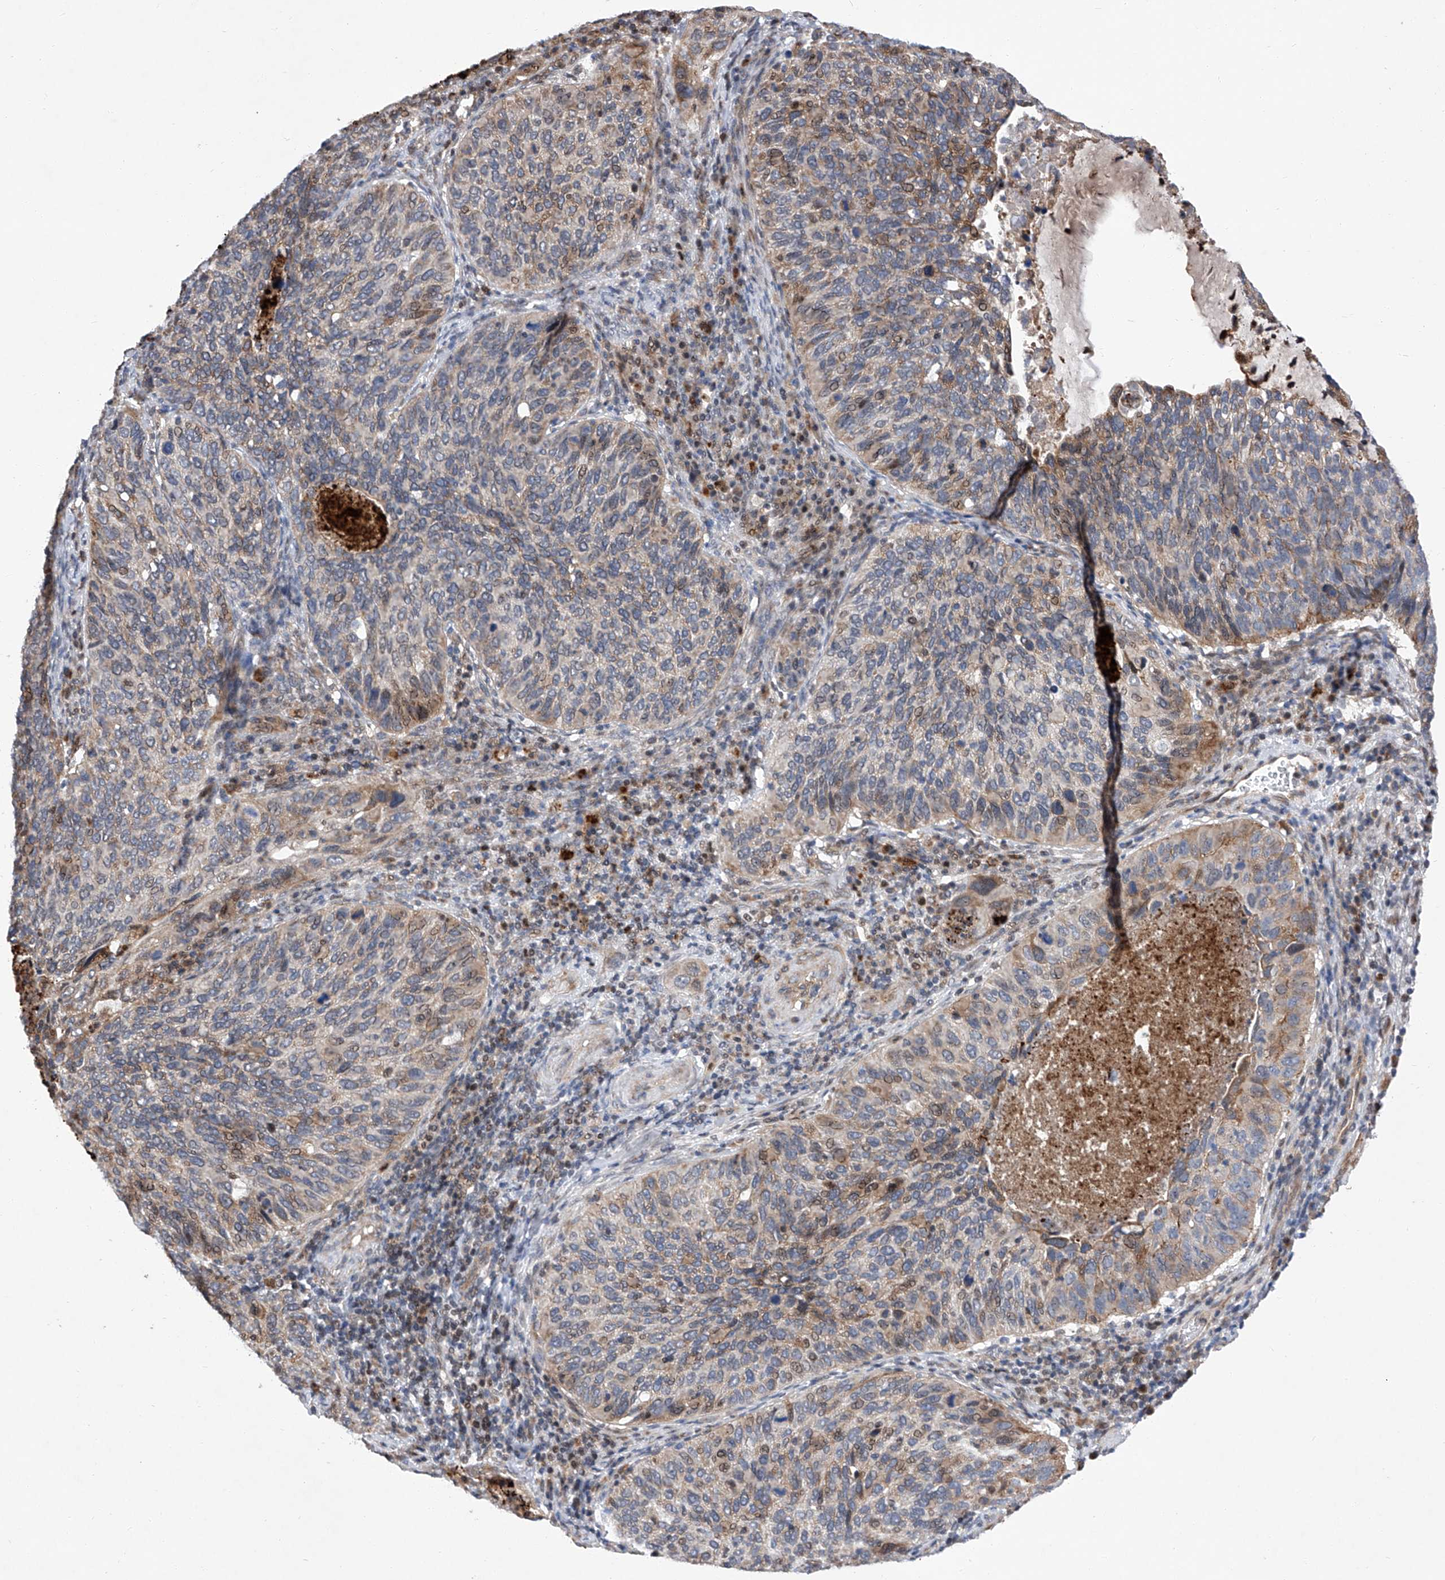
{"staining": {"intensity": "moderate", "quantity": "<25%", "location": "cytoplasmic/membranous"}, "tissue": "cervical cancer", "cell_type": "Tumor cells", "image_type": "cancer", "snomed": [{"axis": "morphology", "description": "Squamous cell carcinoma, NOS"}, {"axis": "topography", "description": "Cervix"}], "caption": "Immunohistochemical staining of cervical cancer (squamous cell carcinoma) demonstrates low levels of moderate cytoplasmic/membranous positivity in approximately <25% of tumor cells.", "gene": "FARP2", "patient": {"sex": "female", "age": 38}}